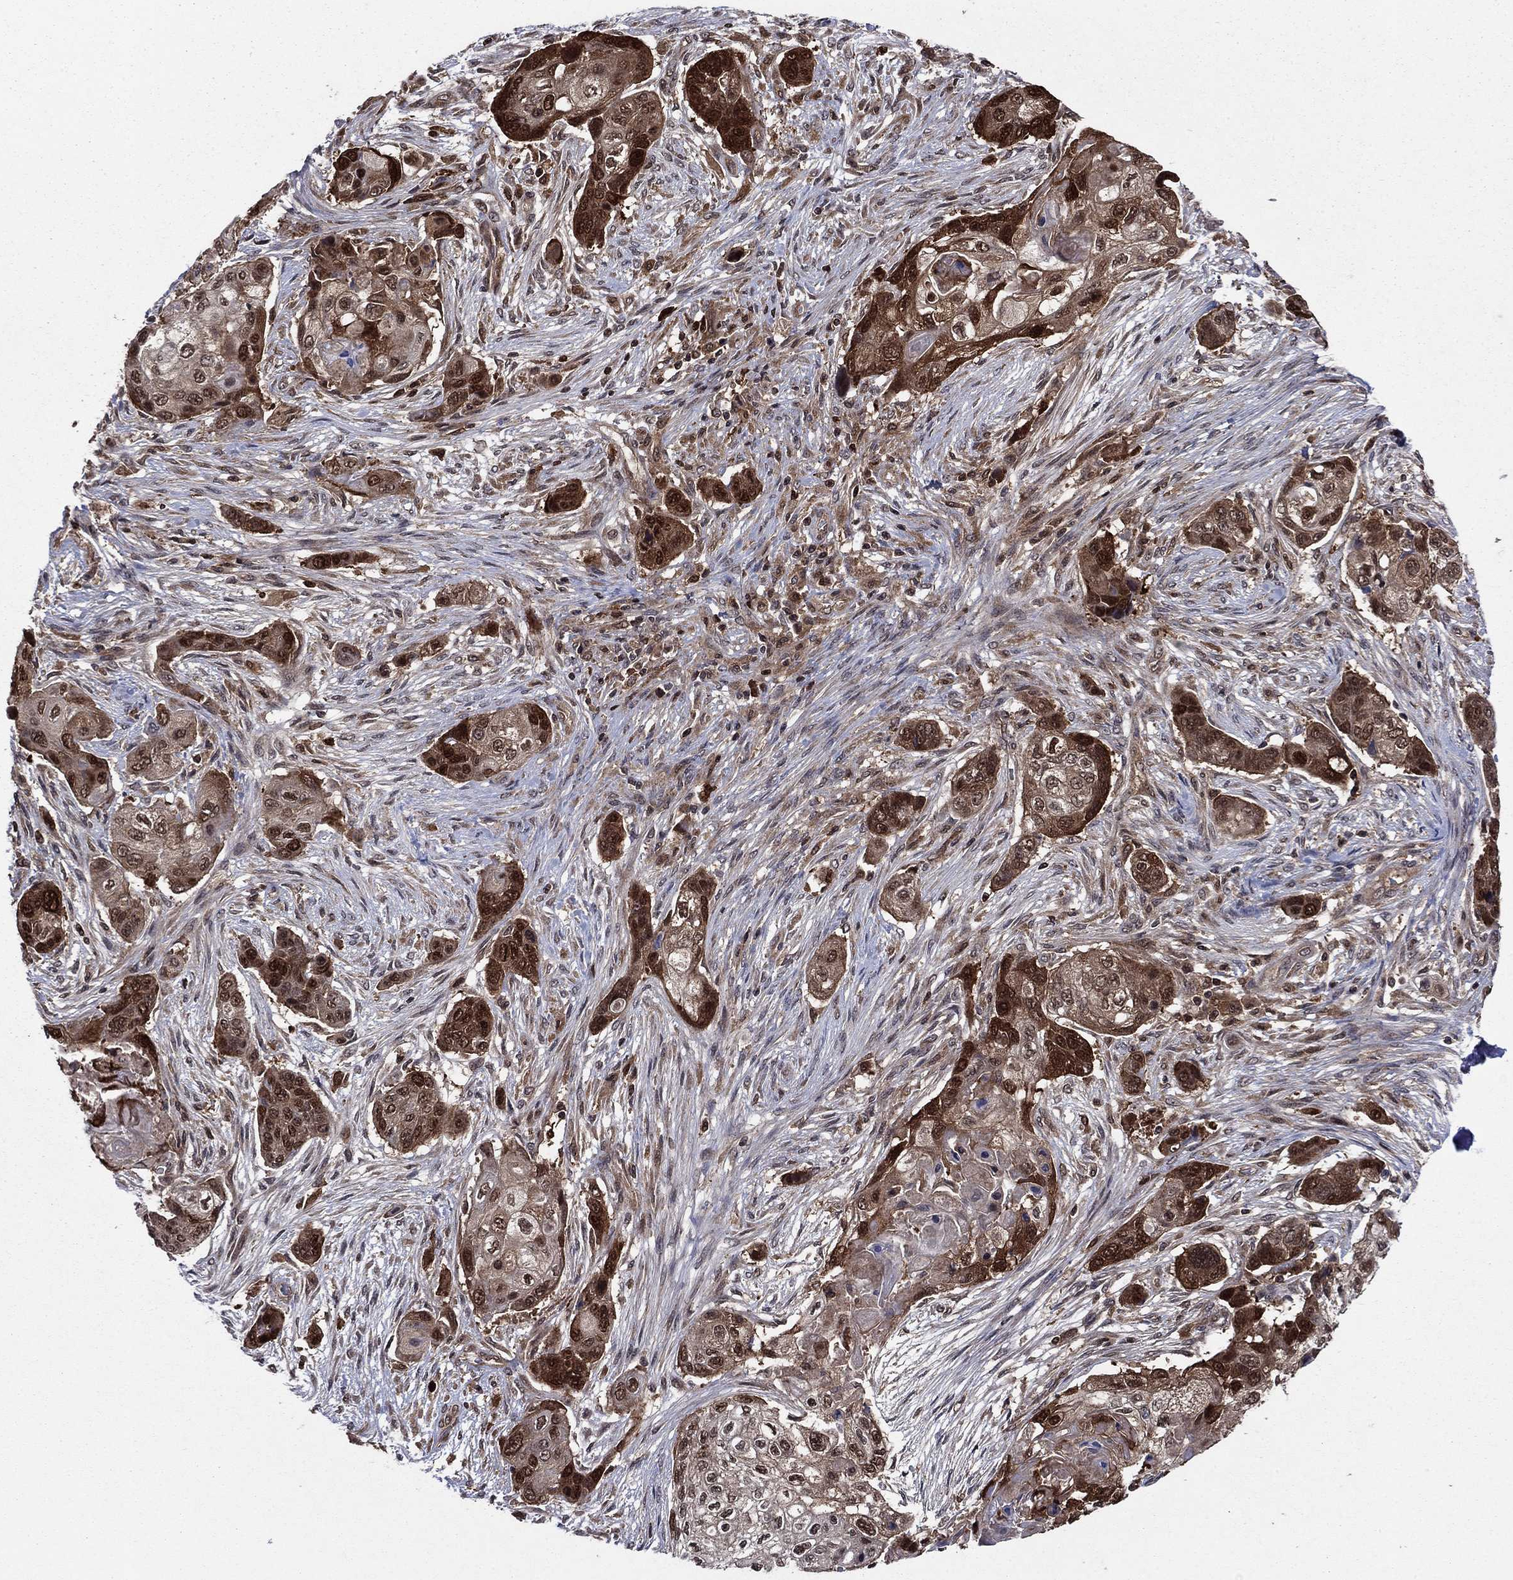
{"staining": {"intensity": "strong", "quantity": ">75%", "location": "cytoplasmic/membranous"}, "tissue": "lung cancer", "cell_type": "Tumor cells", "image_type": "cancer", "snomed": [{"axis": "morphology", "description": "Squamous cell carcinoma, NOS"}, {"axis": "topography", "description": "Lung"}], "caption": "Brown immunohistochemical staining in lung cancer (squamous cell carcinoma) displays strong cytoplasmic/membranous expression in about >75% of tumor cells. The staining is performed using DAB (3,3'-diaminobenzidine) brown chromogen to label protein expression. The nuclei are counter-stained blue using hematoxylin.", "gene": "CACYBP", "patient": {"sex": "male", "age": 69}}